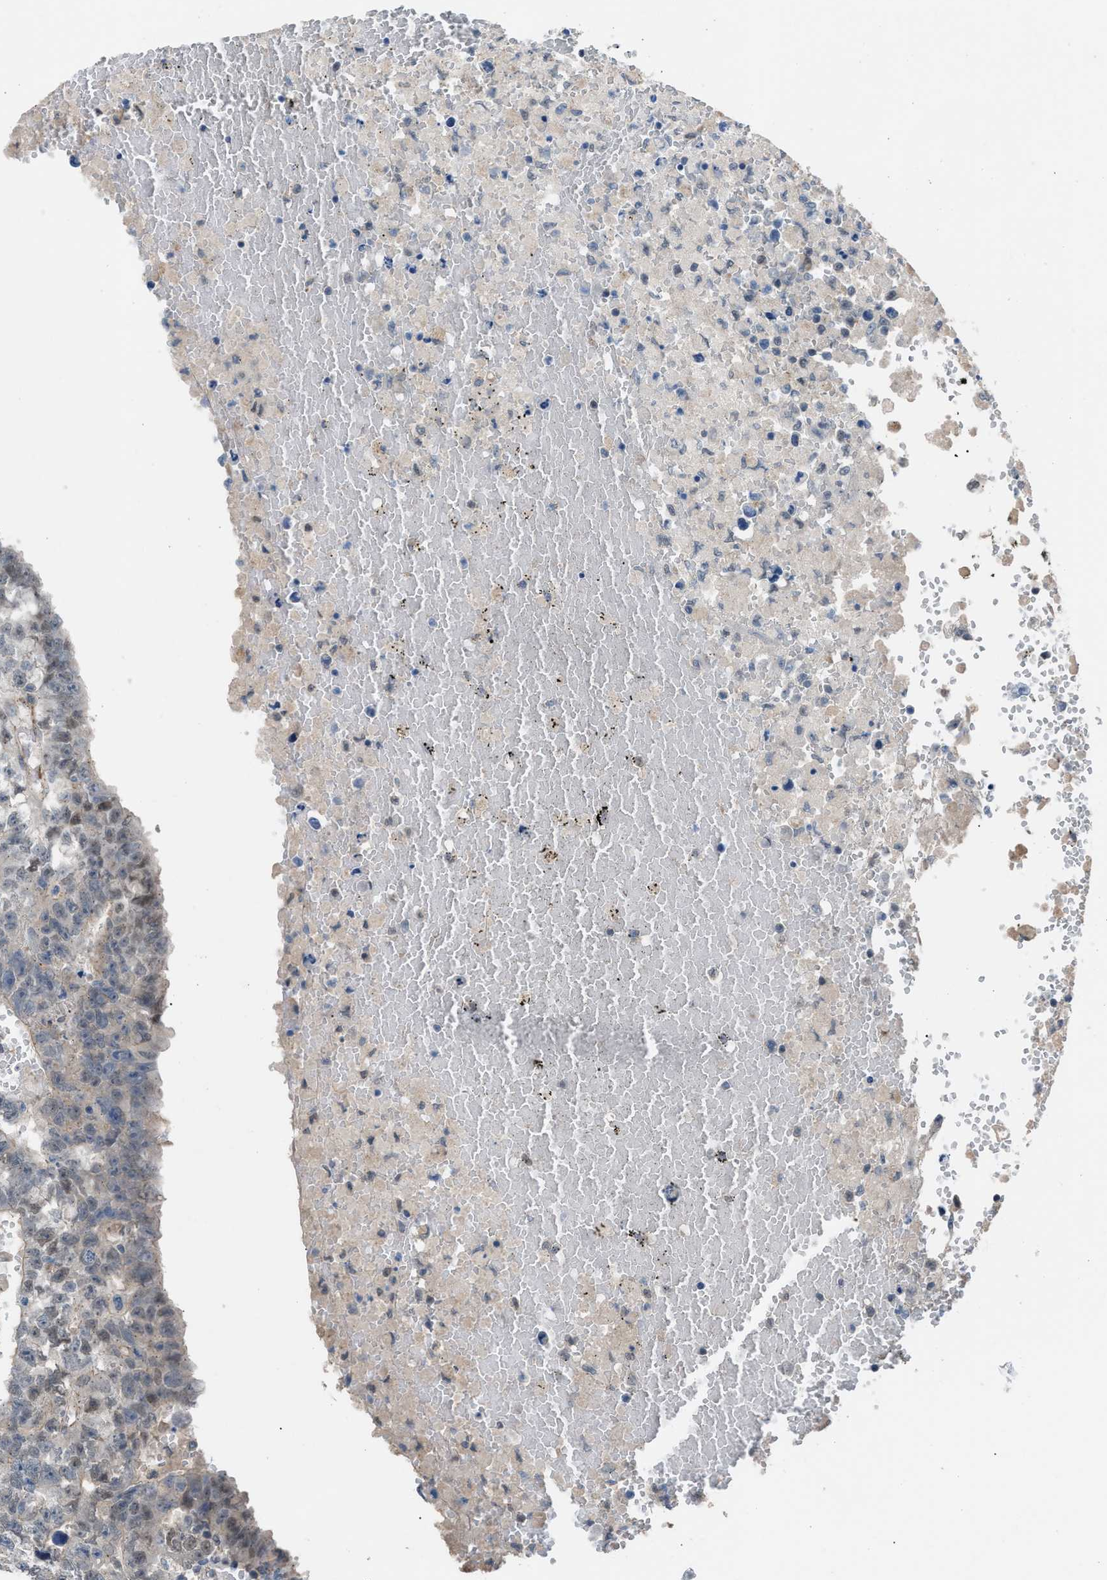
{"staining": {"intensity": "weak", "quantity": "<25%", "location": "nuclear"}, "tissue": "testis cancer", "cell_type": "Tumor cells", "image_type": "cancer", "snomed": [{"axis": "morphology", "description": "Carcinoma, Embryonal, NOS"}, {"axis": "topography", "description": "Testis"}], "caption": "Immunohistochemistry (IHC) of testis cancer (embryonal carcinoma) demonstrates no expression in tumor cells.", "gene": "CRTC1", "patient": {"sex": "male", "age": 25}}